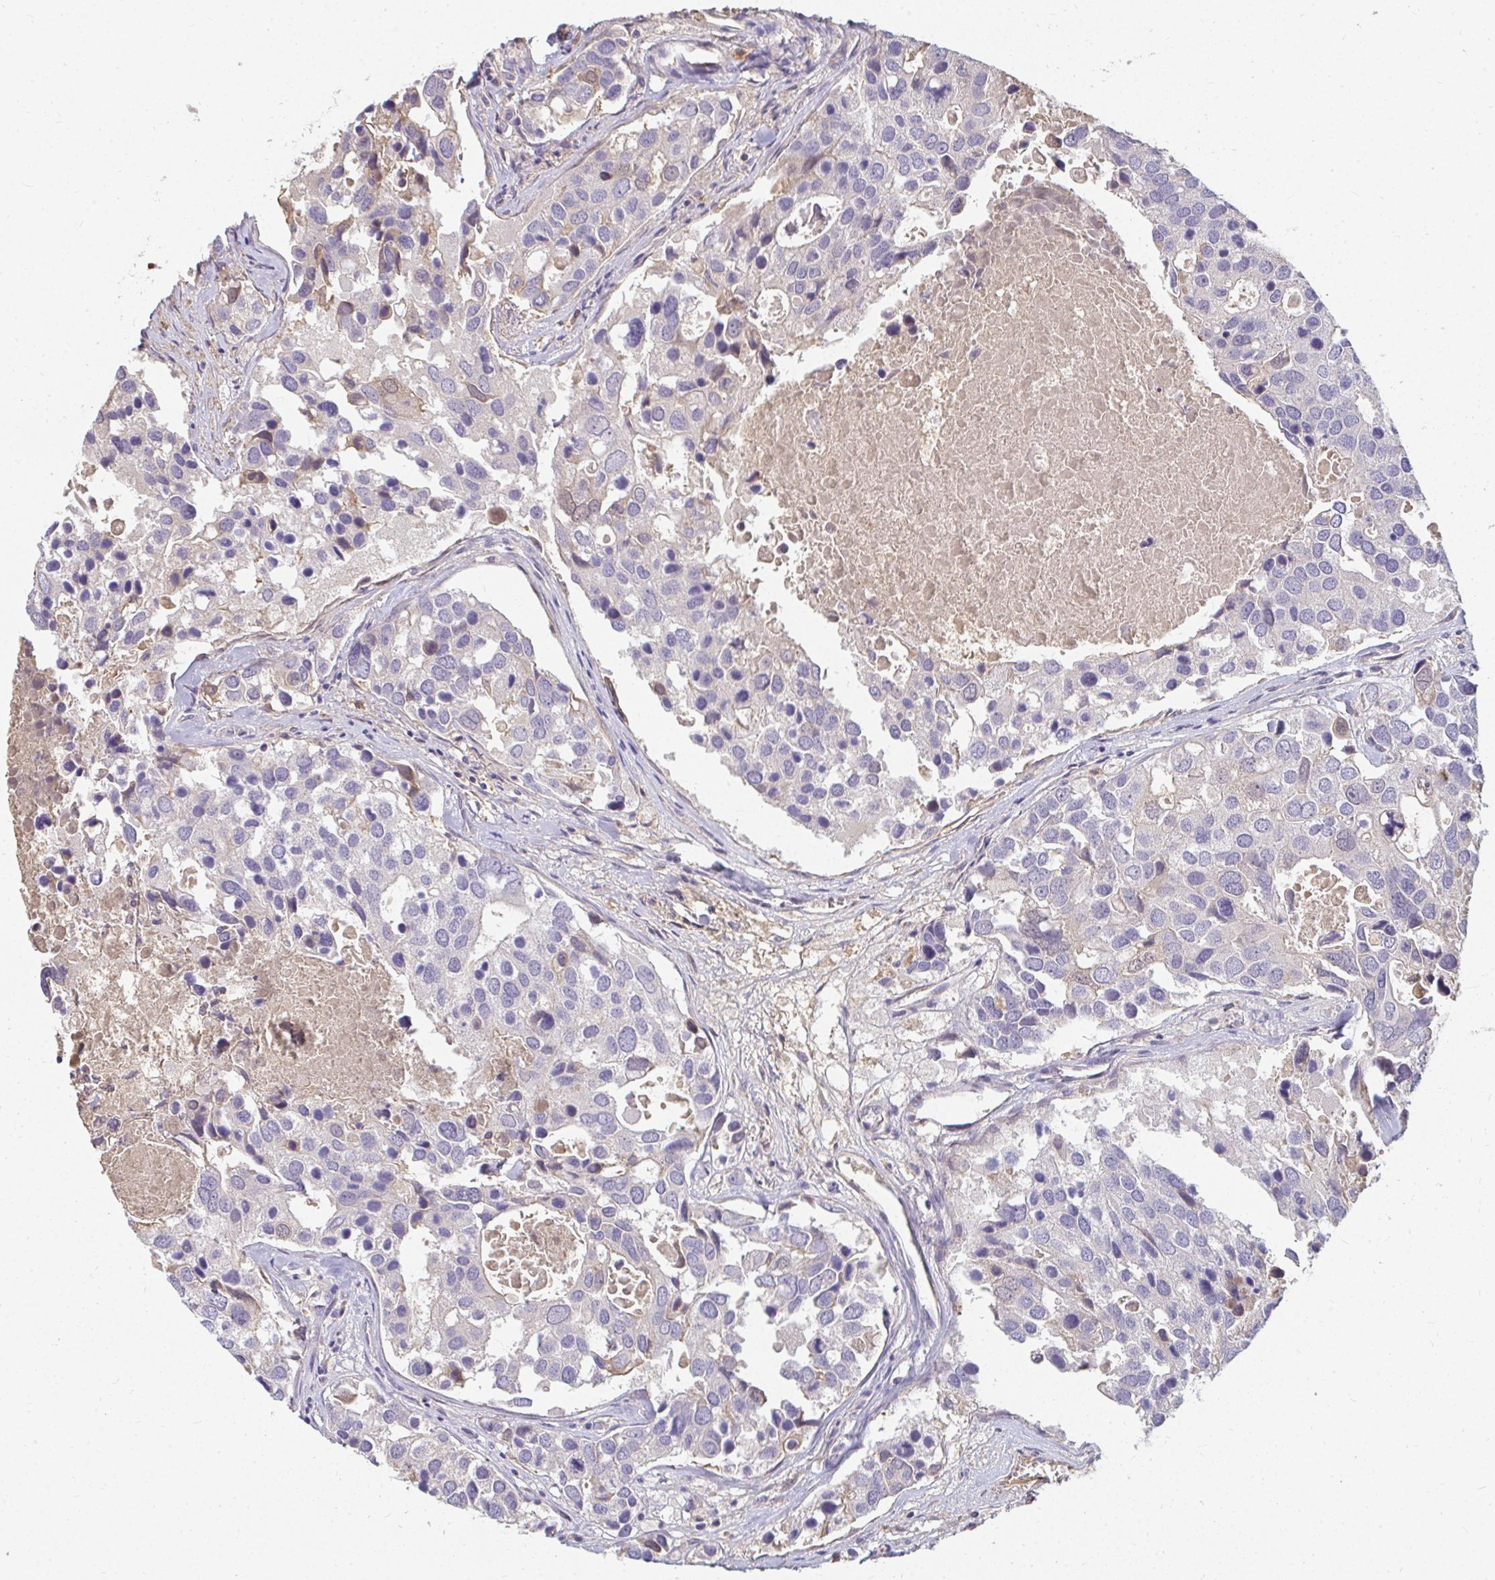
{"staining": {"intensity": "negative", "quantity": "none", "location": "none"}, "tissue": "breast cancer", "cell_type": "Tumor cells", "image_type": "cancer", "snomed": [{"axis": "morphology", "description": "Duct carcinoma"}, {"axis": "topography", "description": "Breast"}], "caption": "This is an IHC histopathology image of breast cancer. There is no expression in tumor cells.", "gene": "LOXL4", "patient": {"sex": "female", "age": 83}}